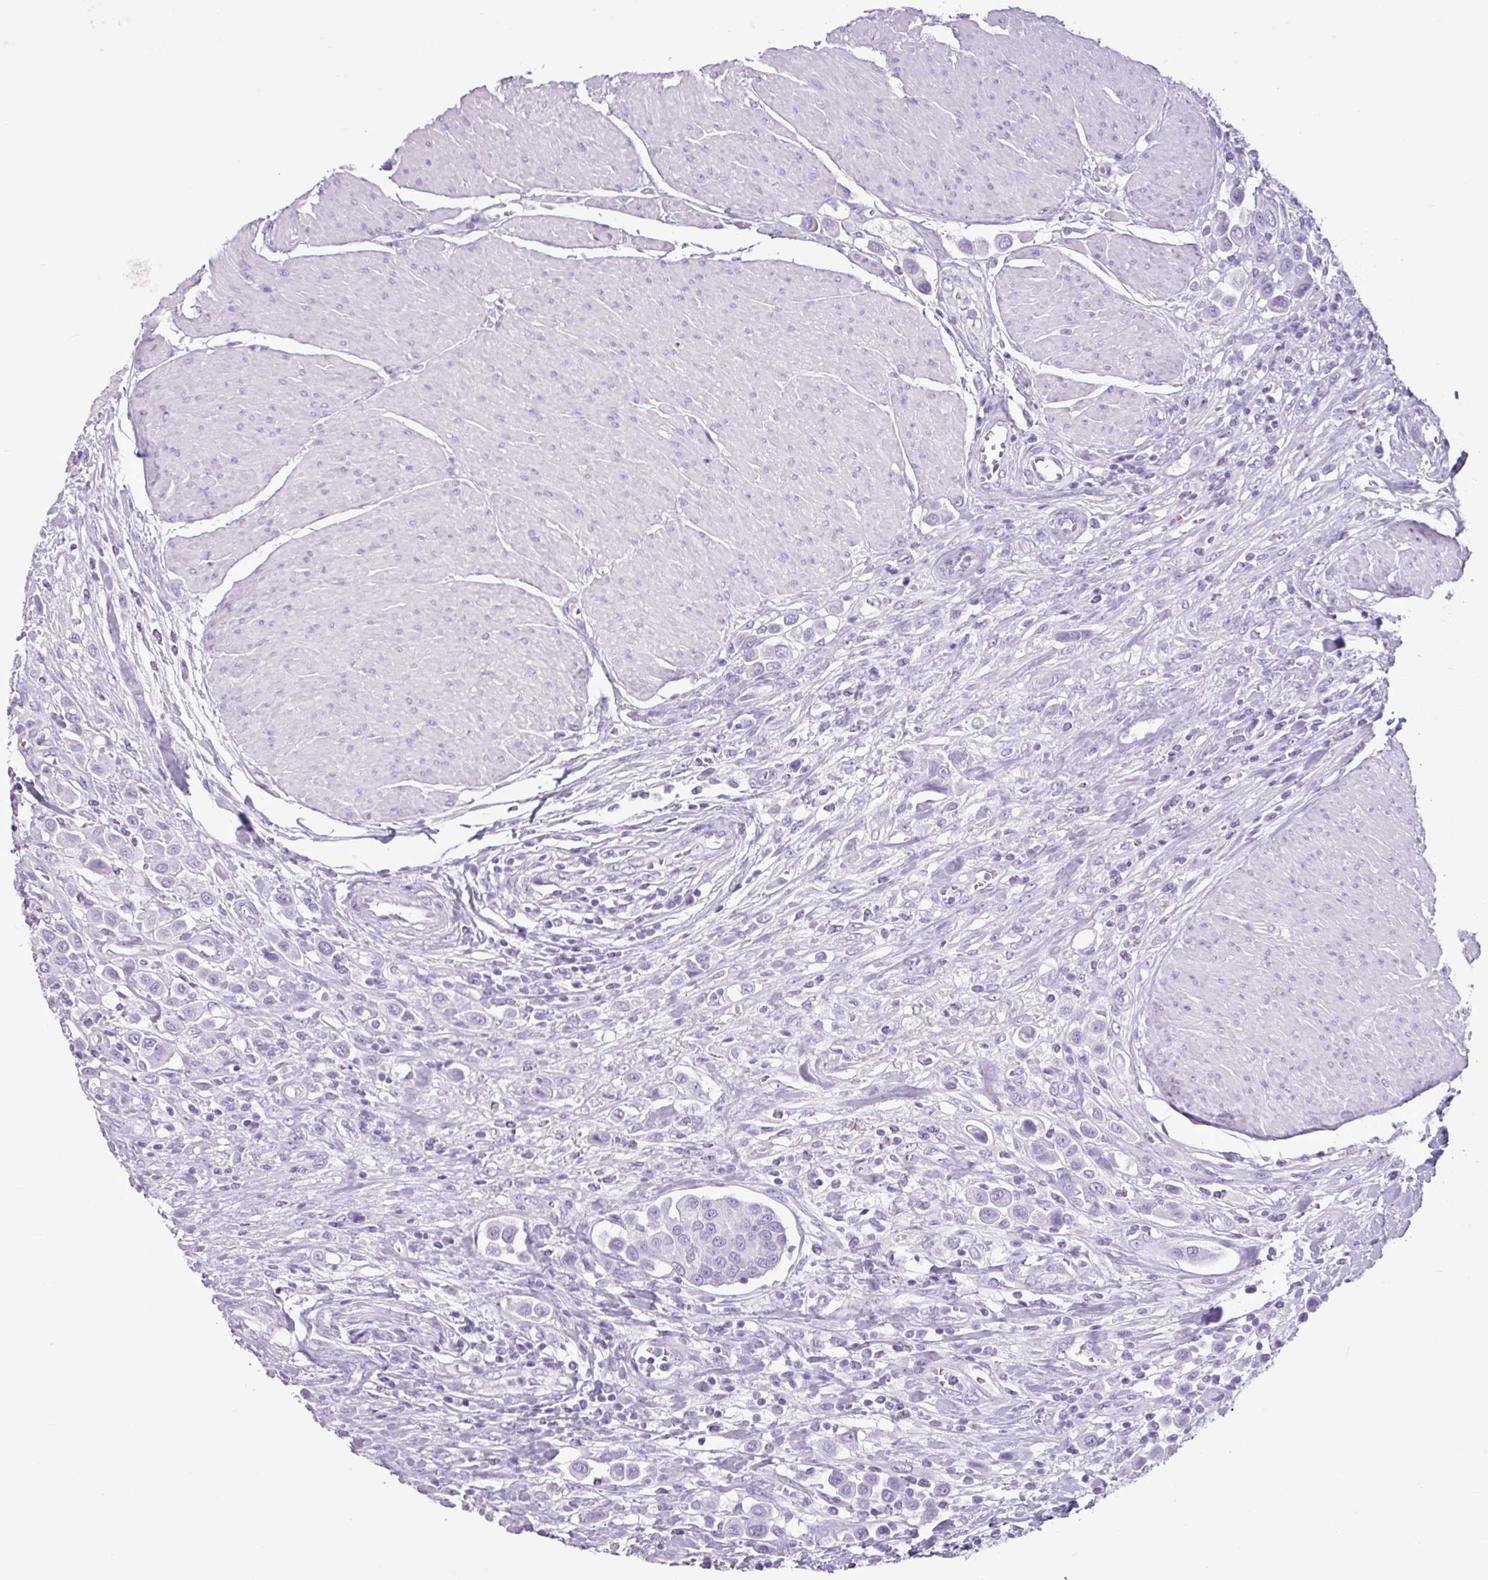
{"staining": {"intensity": "negative", "quantity": "none", "location": "none"}, "tissue": "urothelial cancer", "cell_type": "Tumor cells", "image_type": "cancer", "snomed": [{"axis": "morphology", "description": "Urothelial carcinoma, High grade"}, {"axis": "topography", "description": "Urinary bladder"}], "caption": "An immunohistochemistry (IHC) image of high-grade urothelial carcinoma is shown. There is no staining in tumor cells of high-grade urothelial carcinoma.", "gene": "AMY1B", "patient": {"sex": "male", "age": 50}}